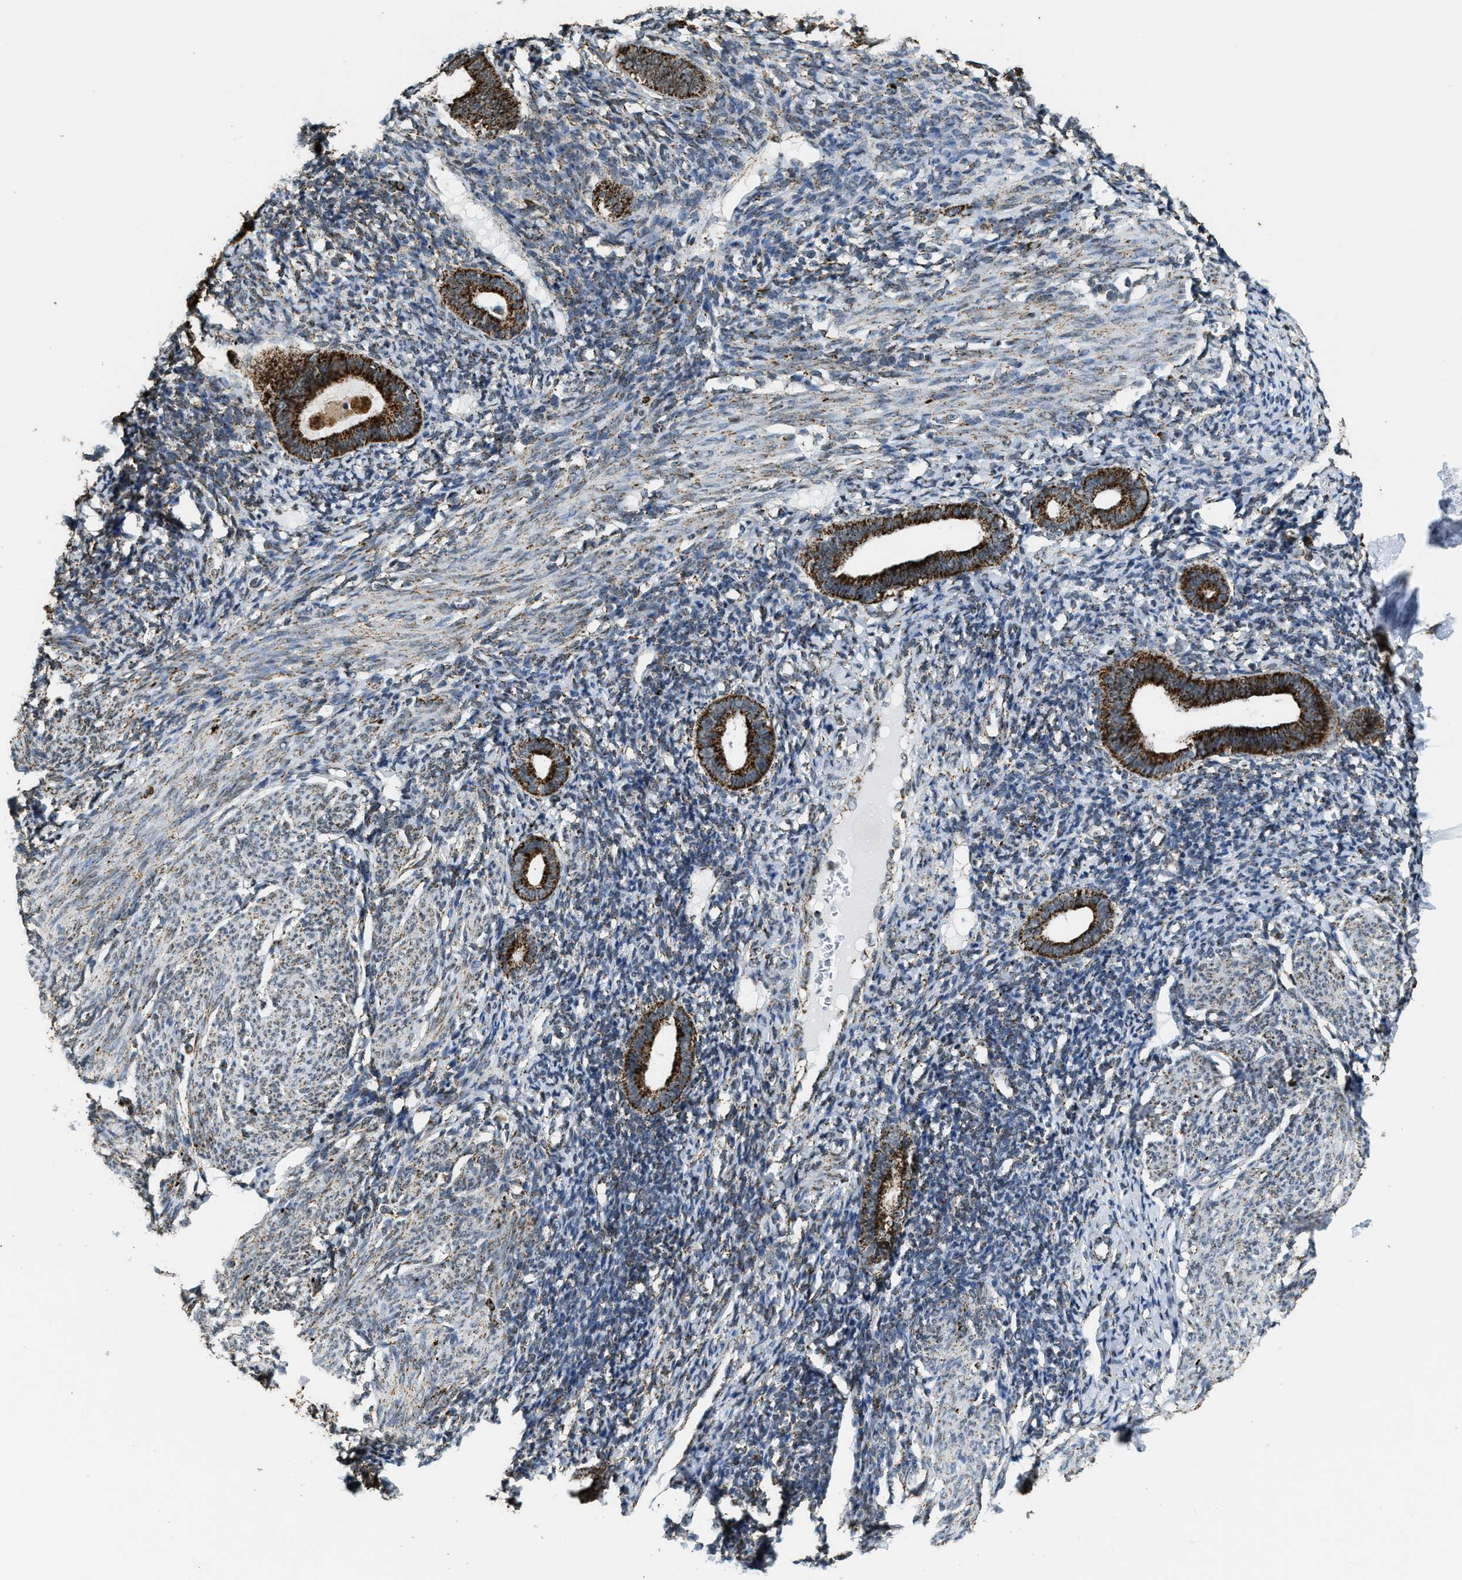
{"staining": {"intensity": "moderate", "quantity": ">75%", "location": "cytoplasmic/membranous"}, "tissue": "endometrium", "cell_type": "Cells in endometrial stroma", "image_type": "normal", "snomed": [{"axis": "morphology", "description": "Normal tissue, NOS"}, {"axis": "morphology", "description": "Adenocarcinoma, NOS"}, {"axis": "topography", "description": "Endometrium"}], "caption": "Moderate cytoplasmic/membranous positivity is present in approximately >75% of cells in endometrial stroma in unremarkable endometrium.", "gene": "HIBADH", "patient": {"sex": "female", "age": 57}}